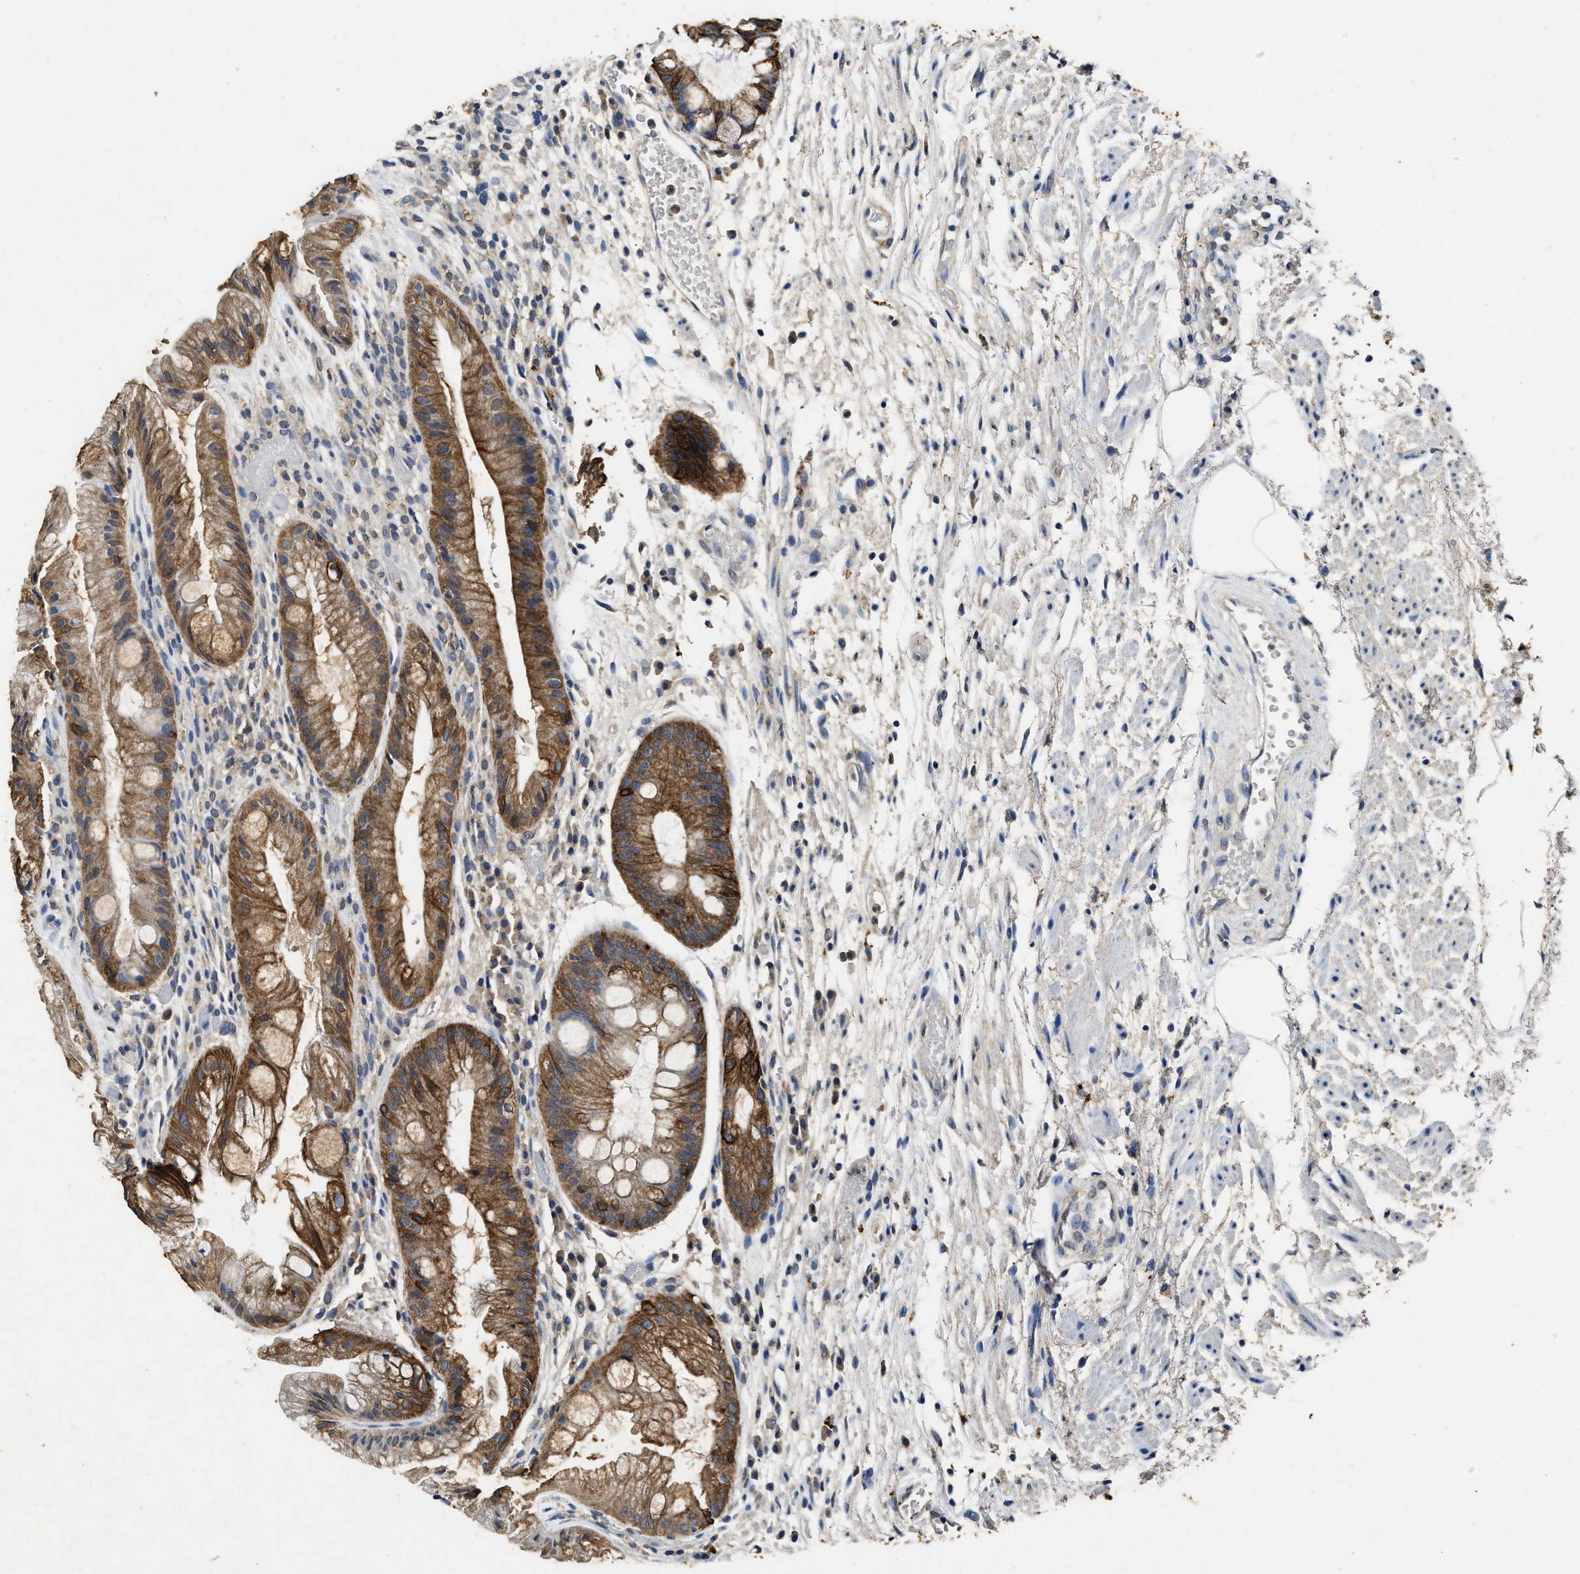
{"staining": {"intensity": "strong", "quantity": ">75%", "location": "cytoplasmic/membranous"}, "tissue": "stomach", "cell_type": "Glandular cells", "image_type": "normal", "snomed": [{"axis": "morphology", "description": "Normal tissue, NOS"}, {"axis": "topography", "description": "Stomach, upper"}], "caption": "About >75% of glandular cells in benign human stomach demonstrate strong cytoplasmic/membranous protein expression as visualized by brown immunohistochemical staining.", "gene": "CTNNA1", "patient": {"sex": "male", "age": 72}}